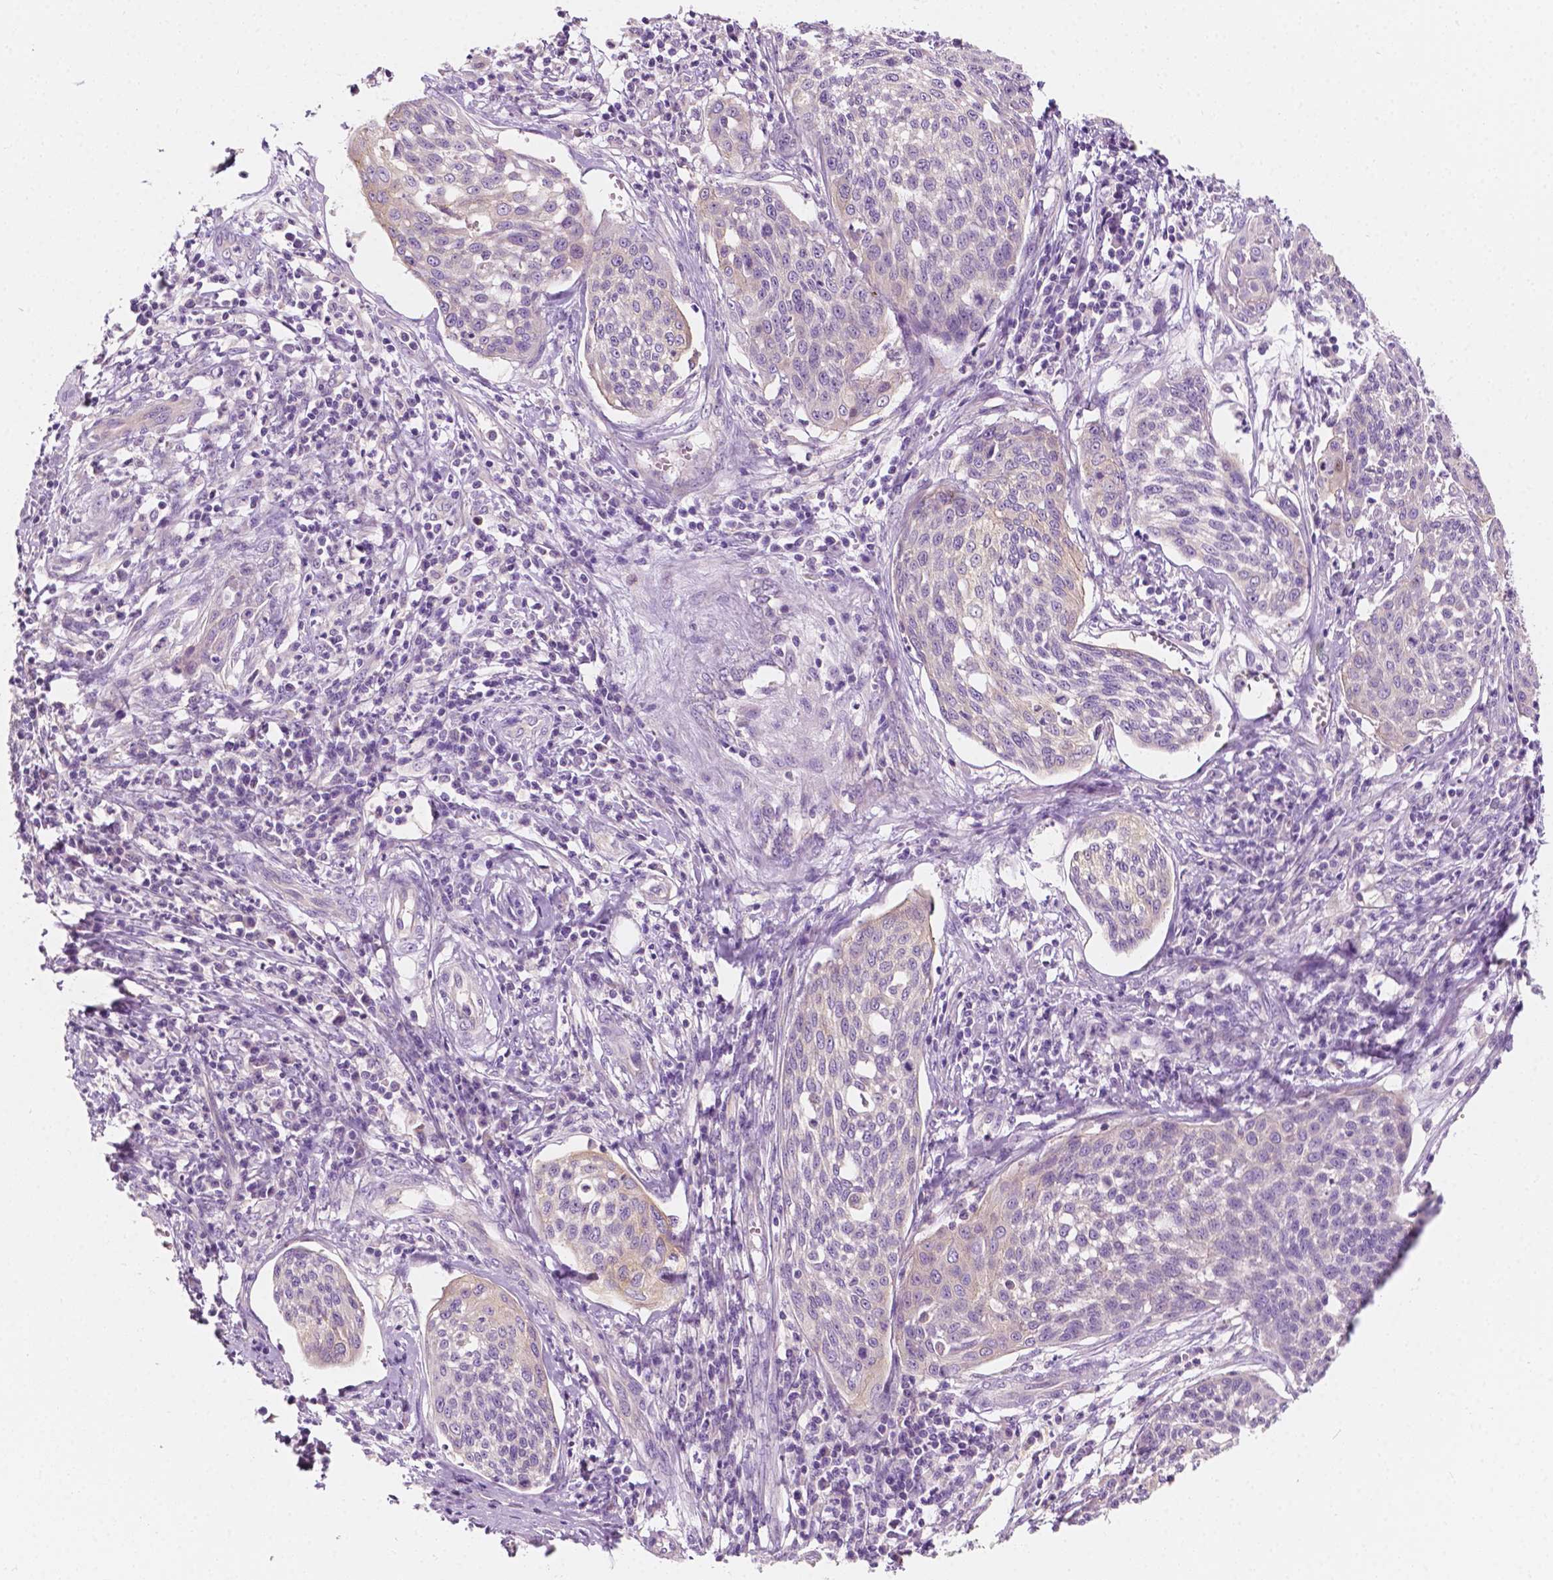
{"staining": {"intensity": "negative", "quantity": "none", "location": "none"}, "tissue": "cervical cancer", "cell_type": "Tumor cells", "image_type": "cancer", "snomed": [{"axis": "morphology", "description": "Squamous cell carcinoma, NOS"}, {"axis": "topography", "description": "Cervix"}], "caption": "A high-resolution histopathology image shows immunohistochemistry staining of cervical cancer, which demonstrates no significant expression in tumor cells. (DAB (3,3'-diaminobenzidine) IHC, high magnification).", "gene": "SIRT2", "patient": {"sex": "female", "age": 34}}